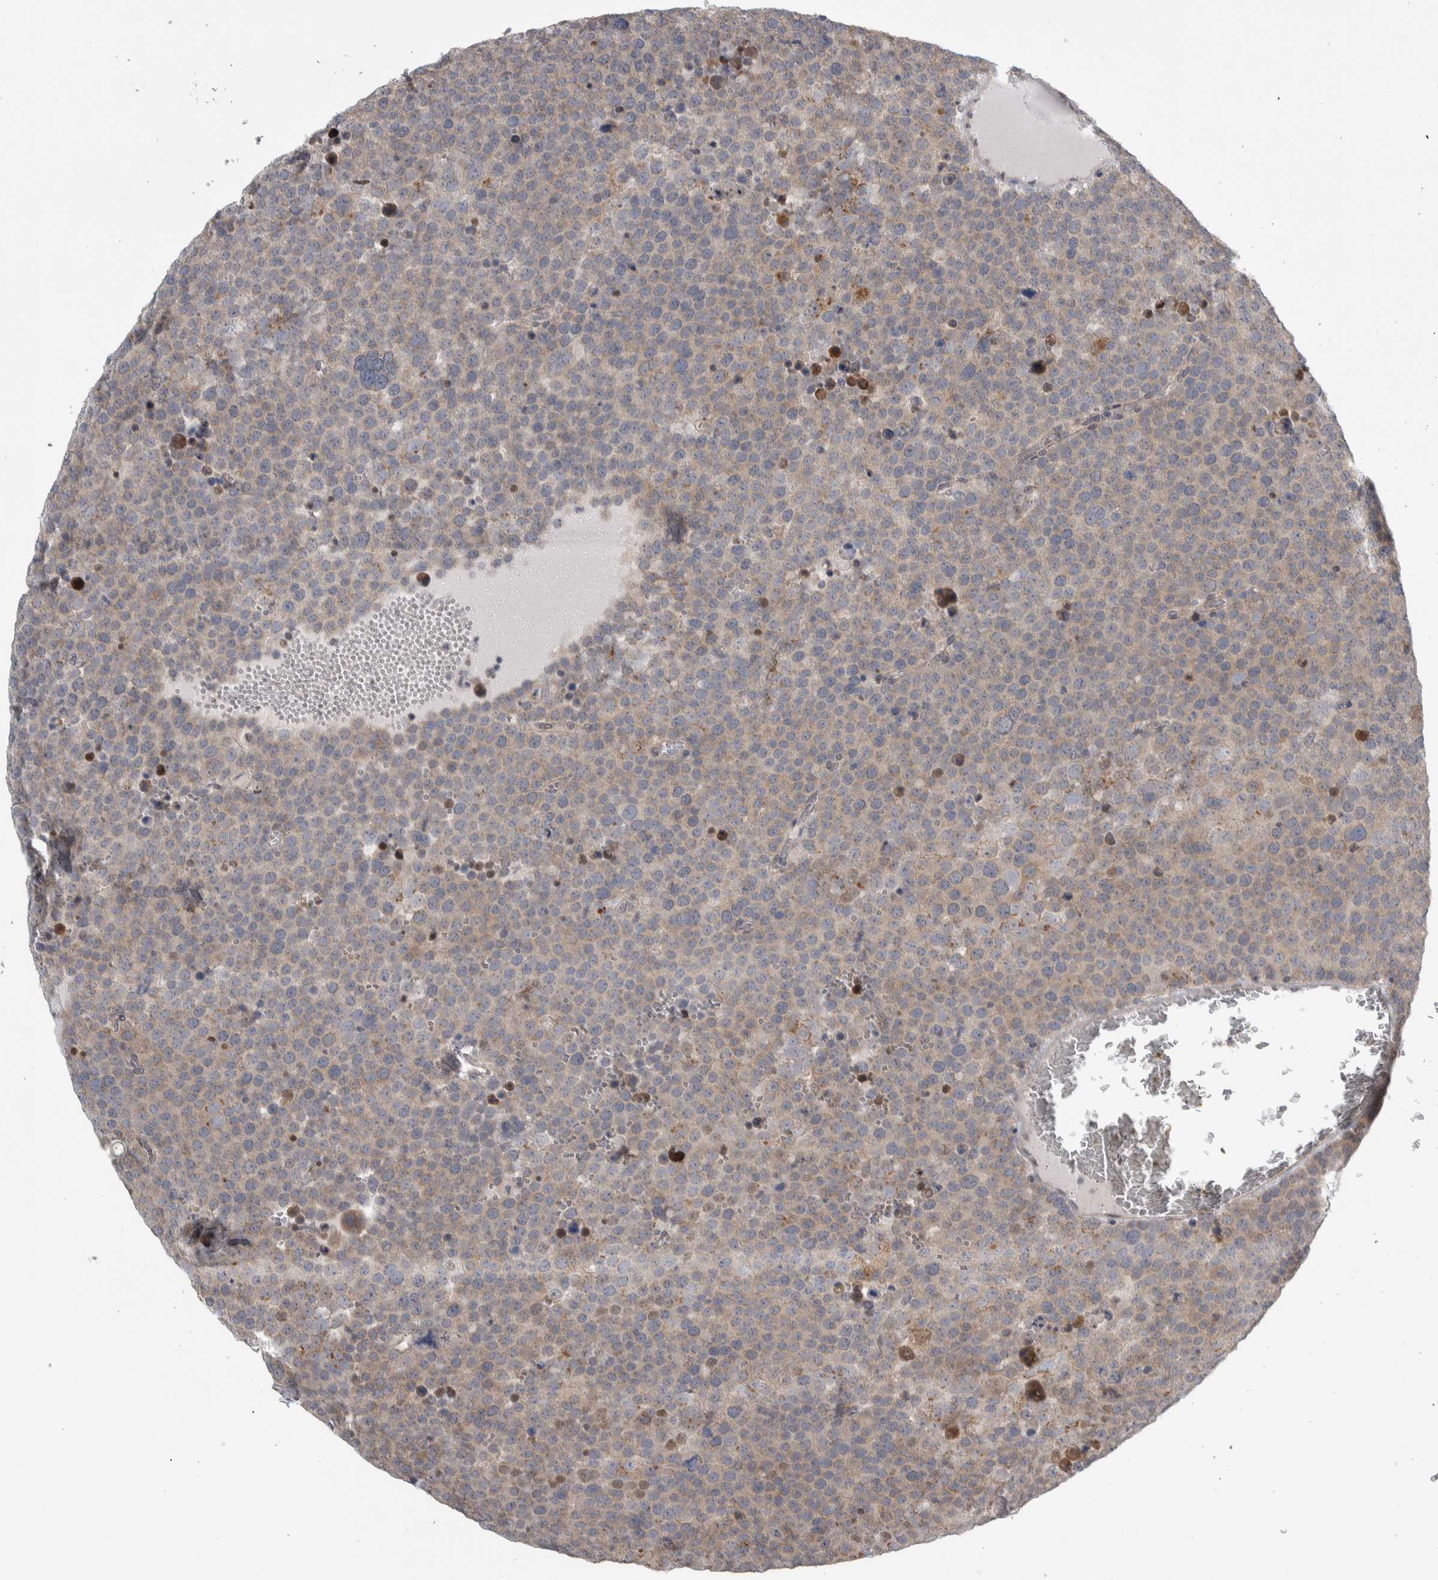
{"staining": {"intensity": "weak", "quantity": "25%-75%", "location": "cytoplasmic/membranous"}, "tissue": "testis cancer", "cell_type": "Tumor cells", "image_type": "cancer", "snomed": [{"axis": "morphology", "description": "Seminoma, NOS"}, {"axis": "topography", "description": "Testis"}], "caption": "Human testis cancer (seminoma) stained for a protein (brown) reveals weak cytoplasmic/membranous positive staining in about 25%-75% of tumor cells.", "gene": "TAX1BP1", "patient": {"sex": "male", "age": 71}}